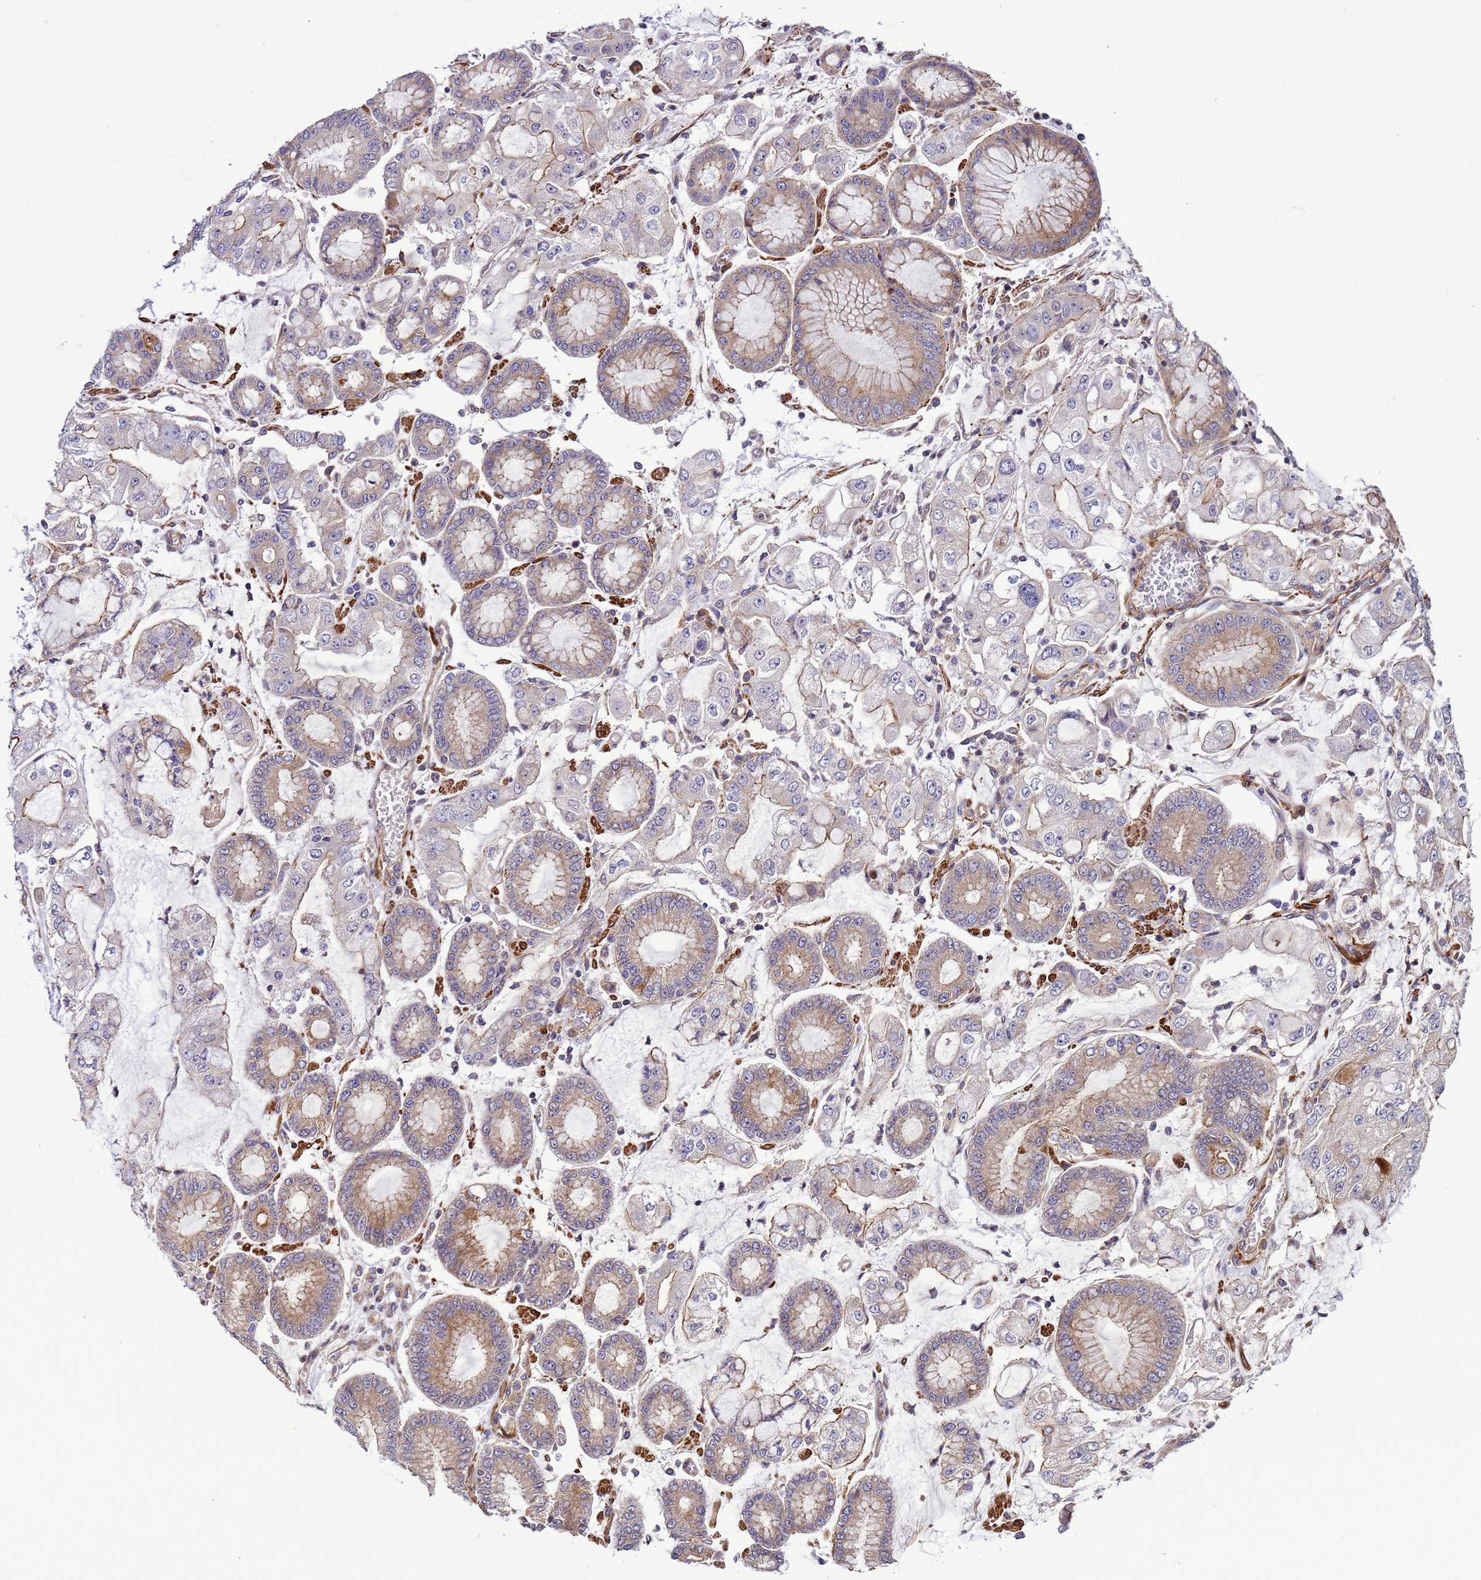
{"staining": {"intensity": "moderate", "quantity": "25%-75%", "location": "cytoplasmic/membranous"}, "tissue": "stomach cancer", "cell_type": "Tumor cells", "image_type": "cancer", "snomed": [{"axis": "morphology", "description": "Adenocarcinoma, NOS"}, {"axis": "topography", "description": "Stomach"}], "caption": "Immunohistochemical staining of human adenocarcinoma (stomach) shows moderate cytoplasmic/membranous protein staining in approximately 25%-75% of tumor cells.", "gene": "GEN1", "patient": {"sex": "male", "age": 76}}